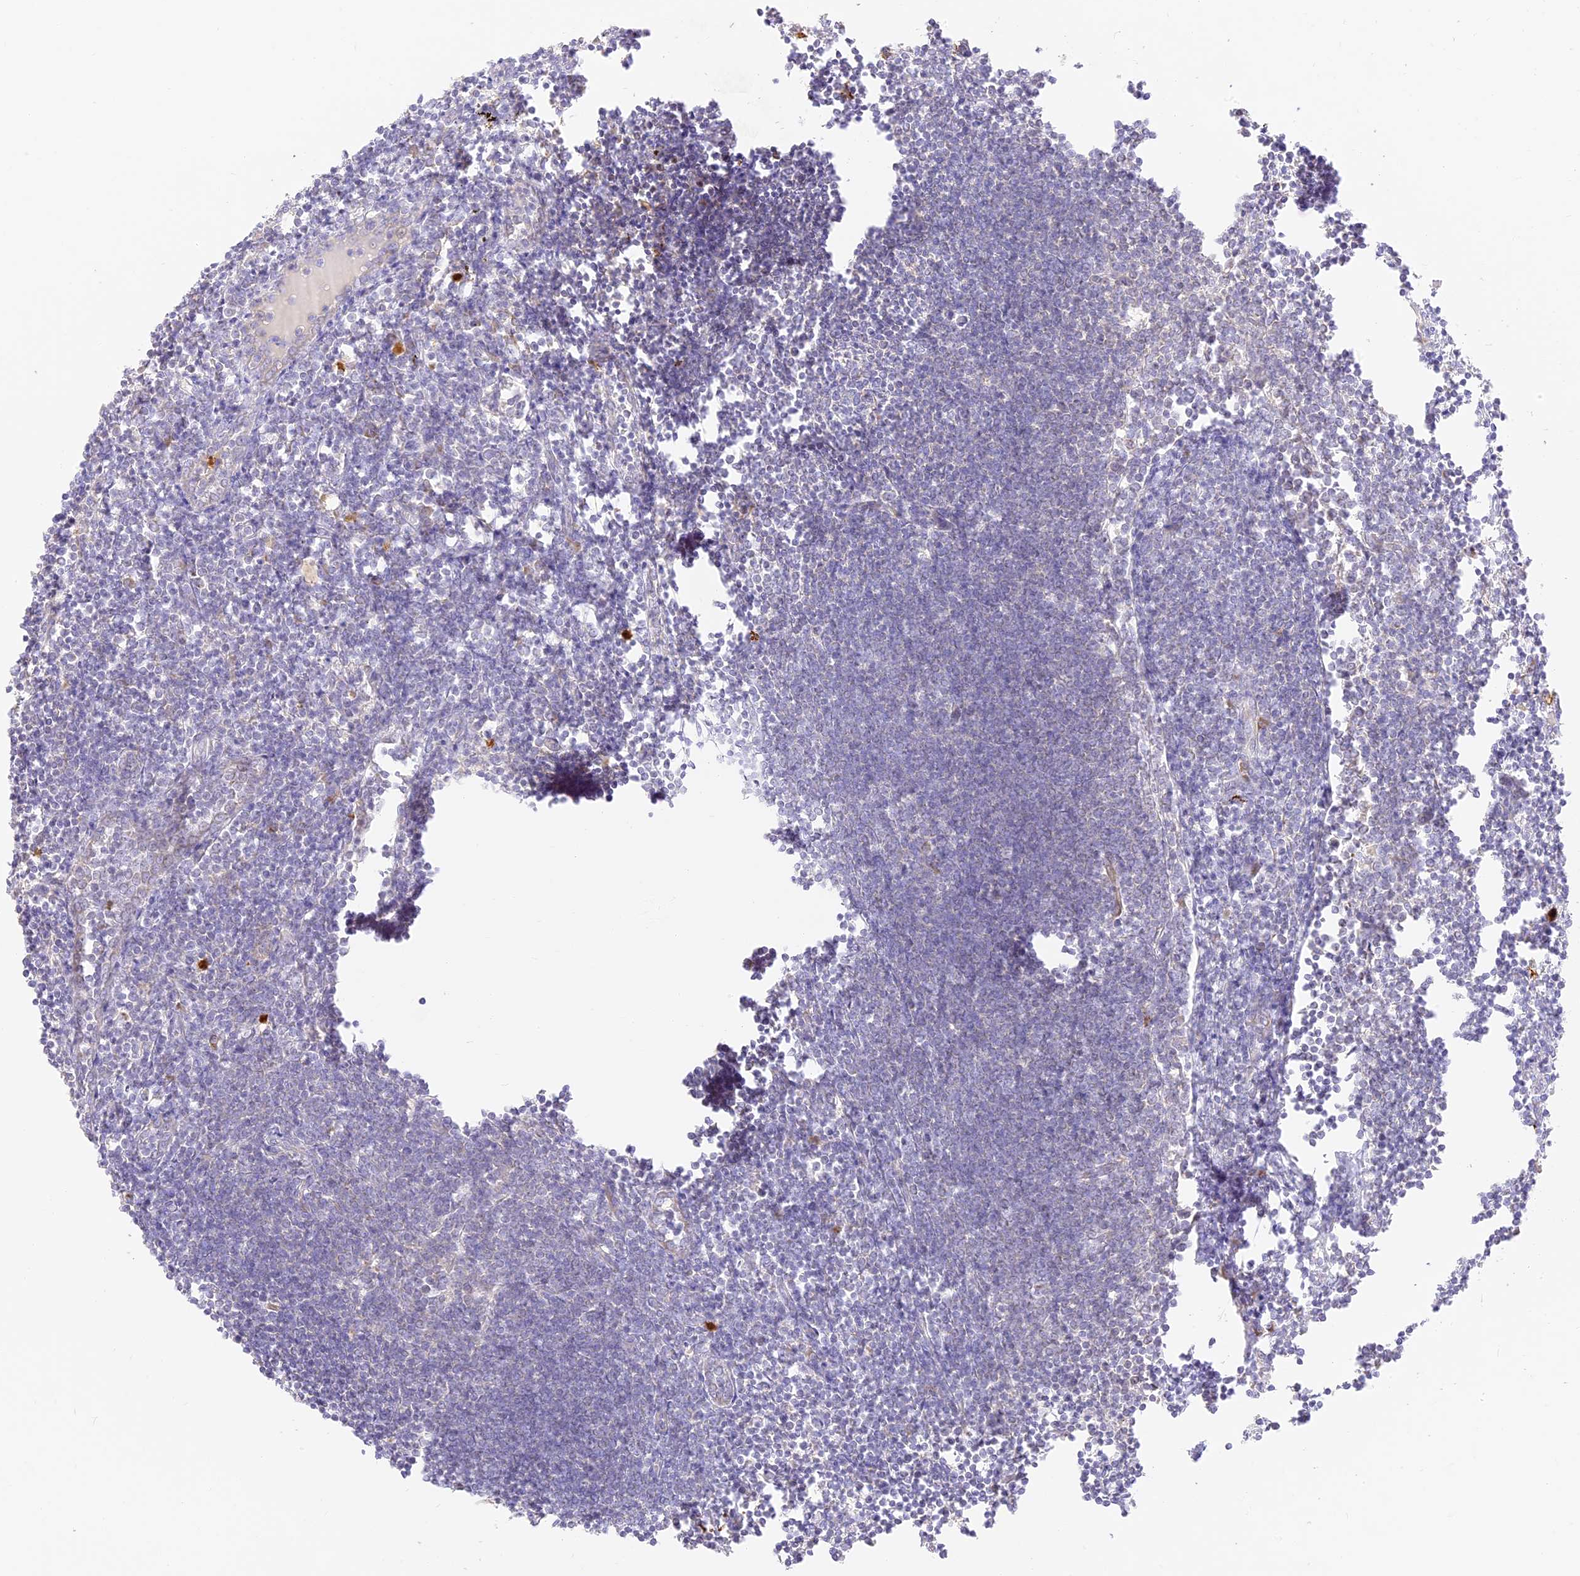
{"staining": {"intensity": "negative", "quantity": "none", "location": "none"}, "tissue": "lymph node", "cell_type": "Germinal center cells", "image_type": "normal", "snomed": [{"axis": "morphology", "description": "Normal tissue, NOS"}, {"axis": "morphology", "description": "Malignant melanoma, Metastatic site"}, {"axis": "topography", "description": "Lymph node"}], "caption": "Immunohistochemistry micrograph of benign human lymph node stained for a protein (brown), which exhibits no positivity in germinal center cells.", "gene": "LRRC15", "patient": {"sex": "male", "age": 41}}